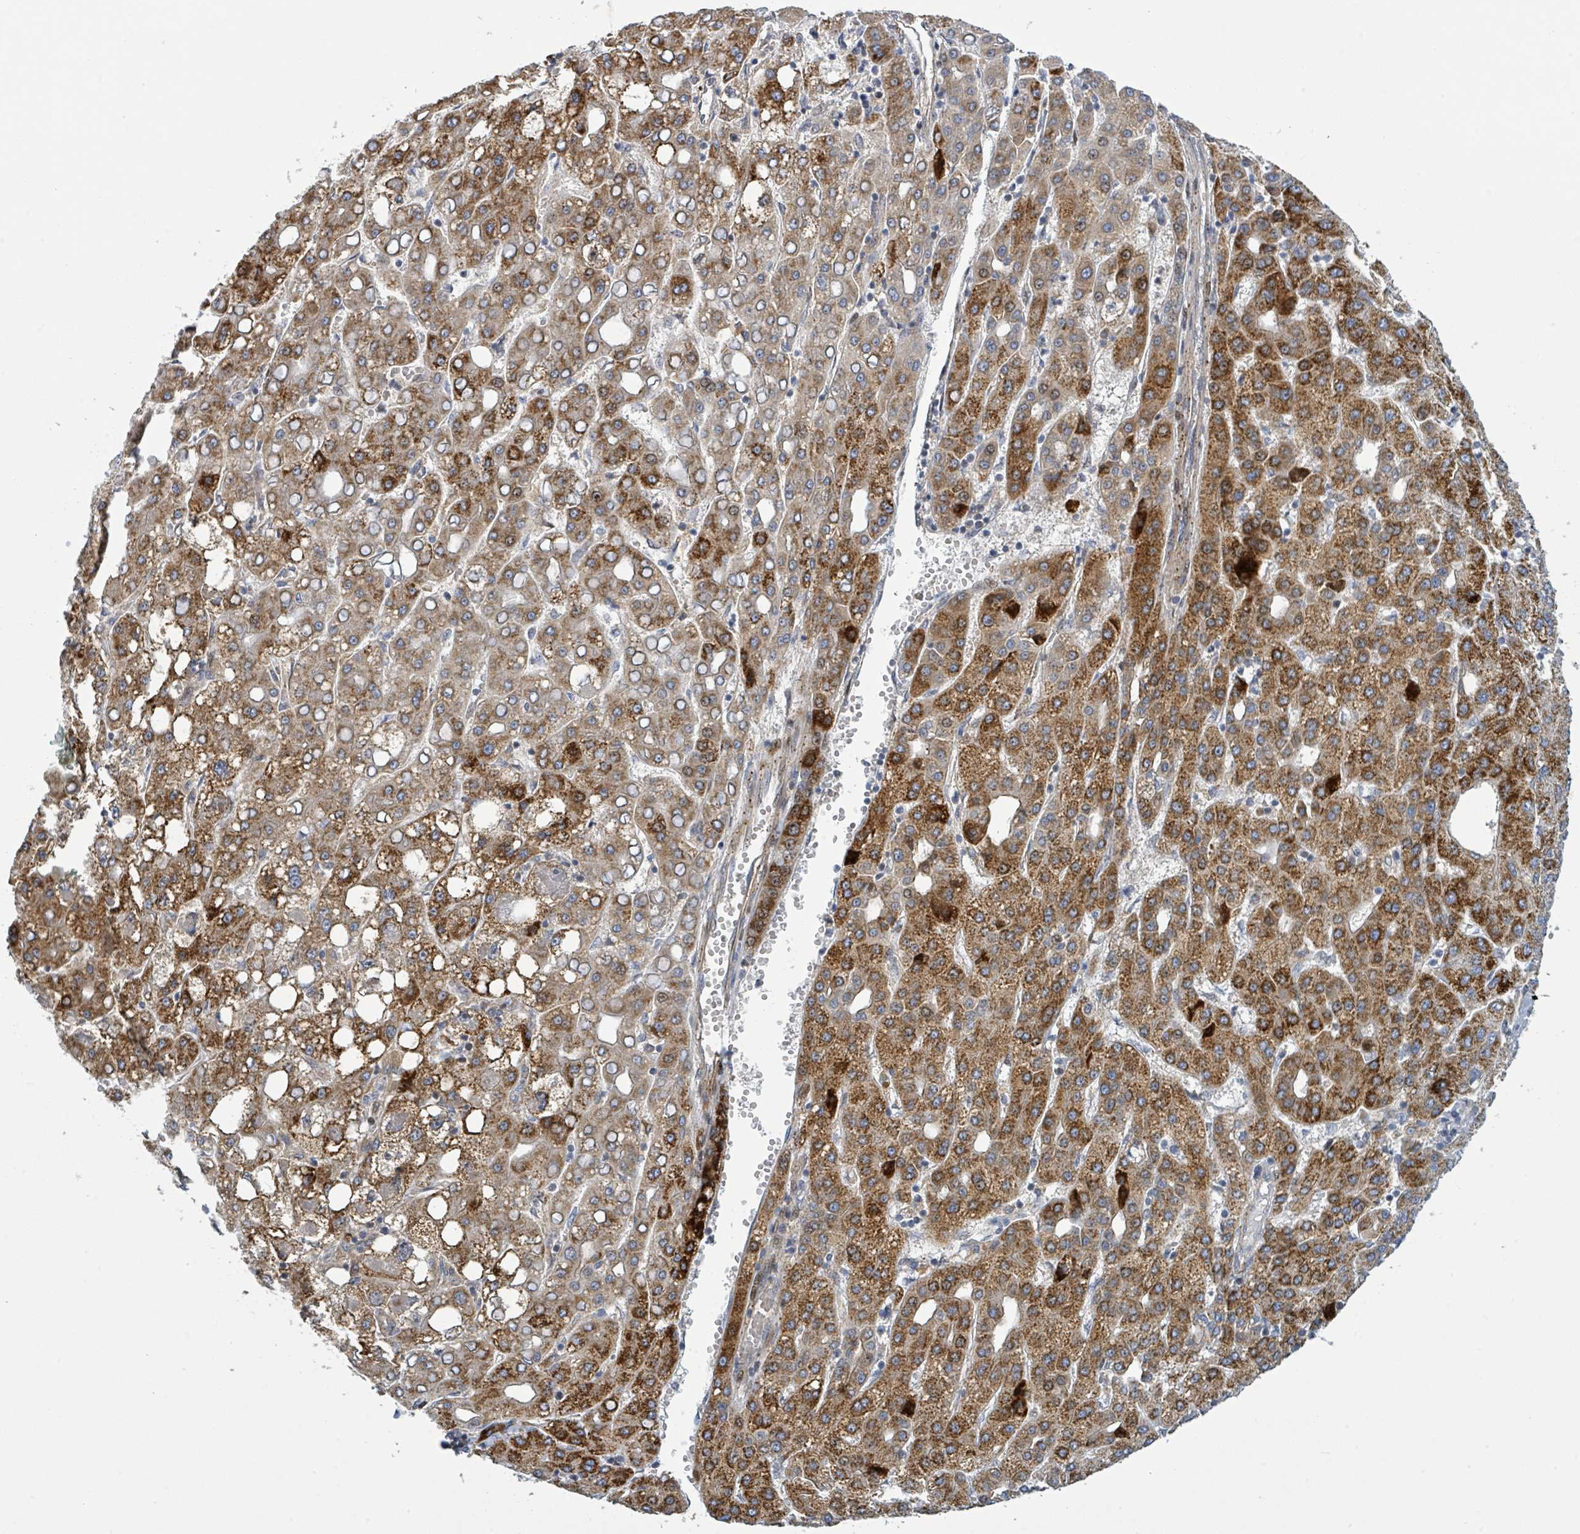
{"staining": {"intensity": "strong", "quantity": ">75%", "location": "cytoplasmic/membranous"}, "tissue": "liver cancer", "cell_type": "Tumor cells", "image_type": "cancer", "snomed": [{"axis": "morphology", "description": "Carcinoma, Hepatocellular, NOS"}, {"axis": "topography", "description": "Liver"}], "caption": "Liver cancer (hepatocellular carcinoma) was stained to show a protein in brown. There is high levels of strong cytoplasmic/membranous positivity in about >75% of tumor cells.", "gene": "CFAP210", "patient": {"sex": "male", "age": 65}}